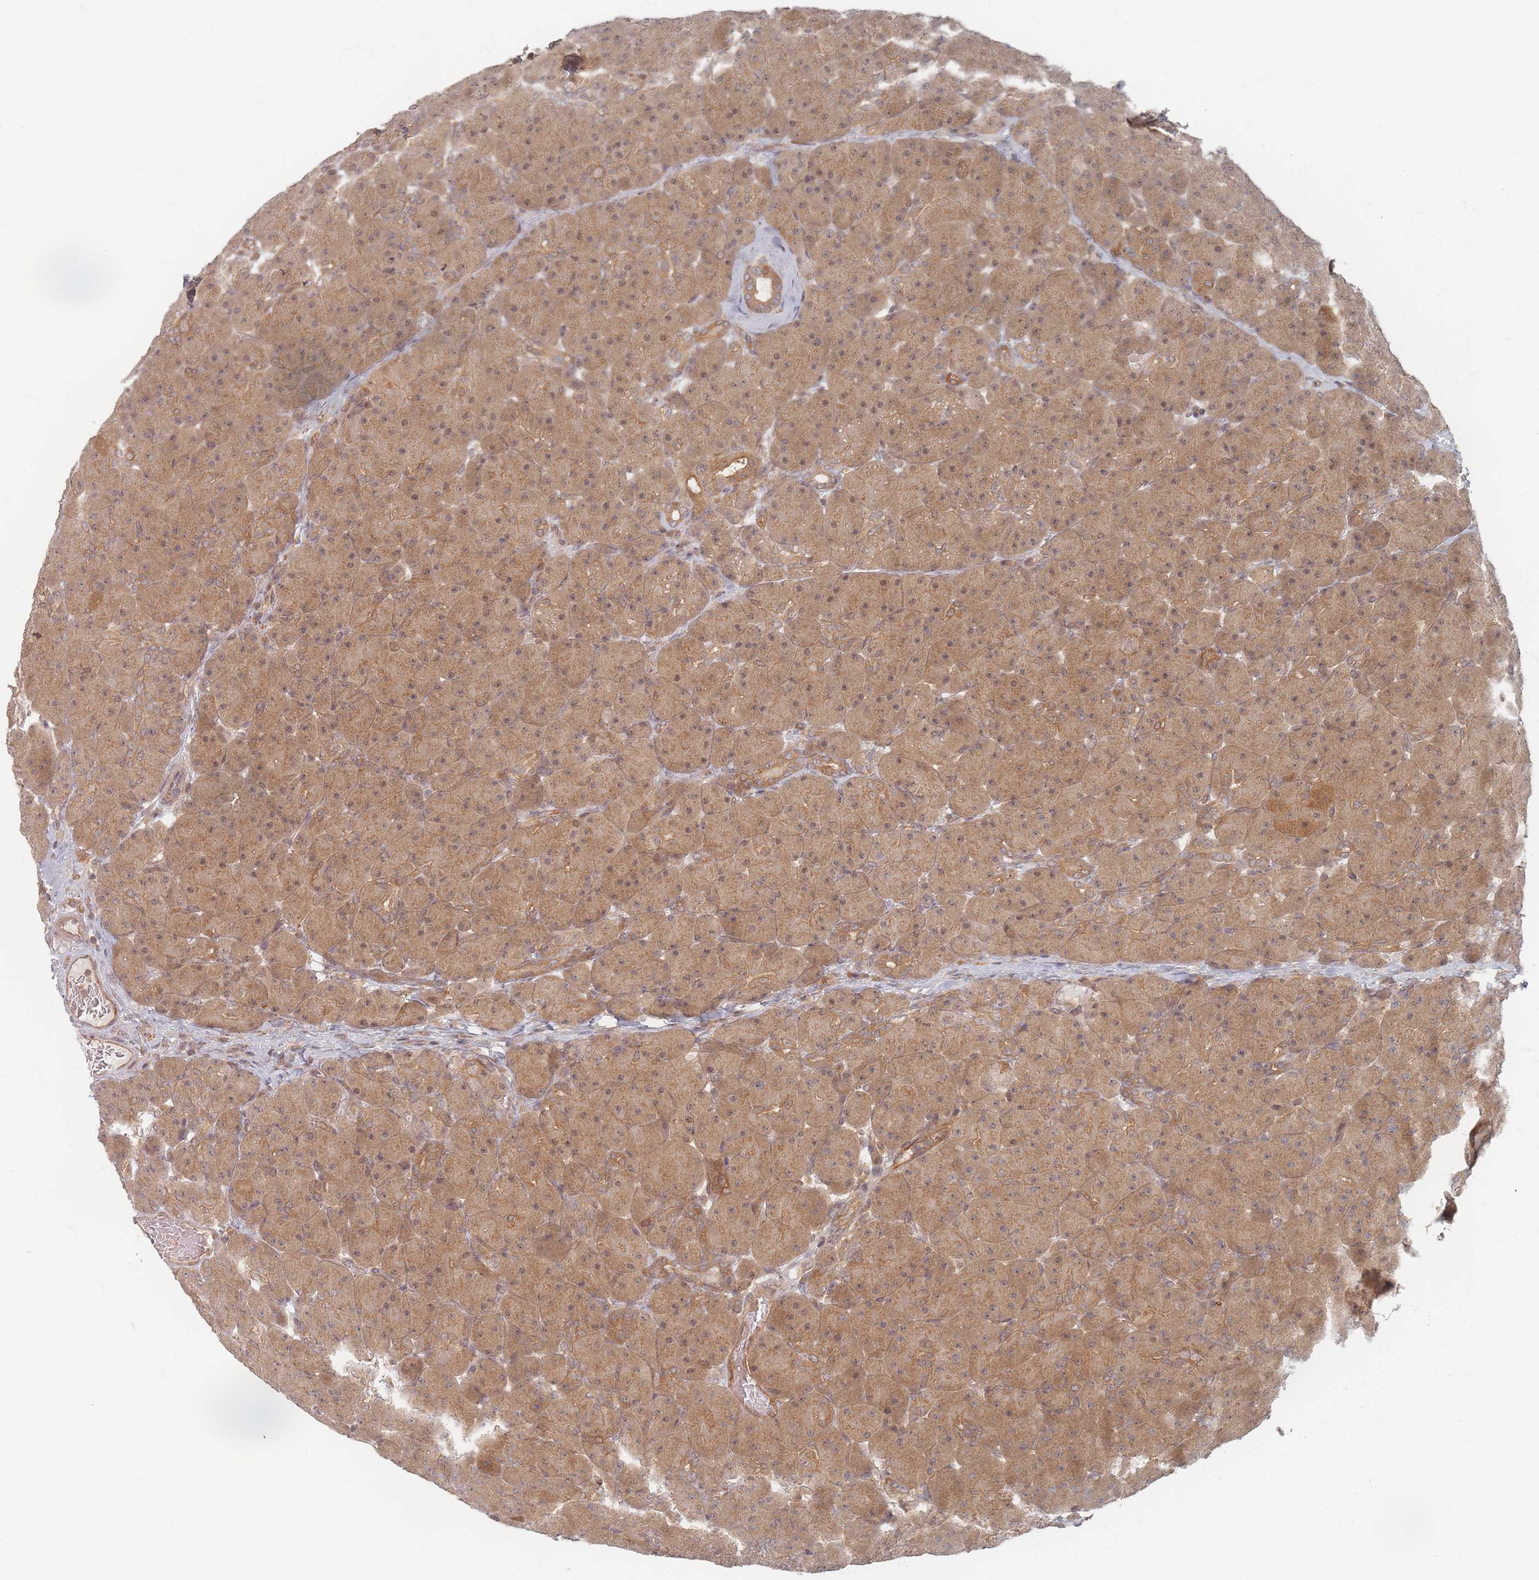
{"staining": {"intensity": "moderate", "quantity": ">75%", "location": "cytoplasmic/membranous,nuclear"}, "tissue": "pancreas", "cell_type": "Exocrine glandular cells", "image_type": "normal", "snomed": [{"axis": "morphology", "description": "Normal tissue, NOS"}, {"axis": "topography", "description": "Pancreas"}], "caption": "A brown stain labels moderate cytoplasmic/membranous,nuclear expression of a protein in exocrine glandular cells of unremarkable human pancreas.", "gene": "PSMD9", "patient": {"sex": "male", "age": 66}}